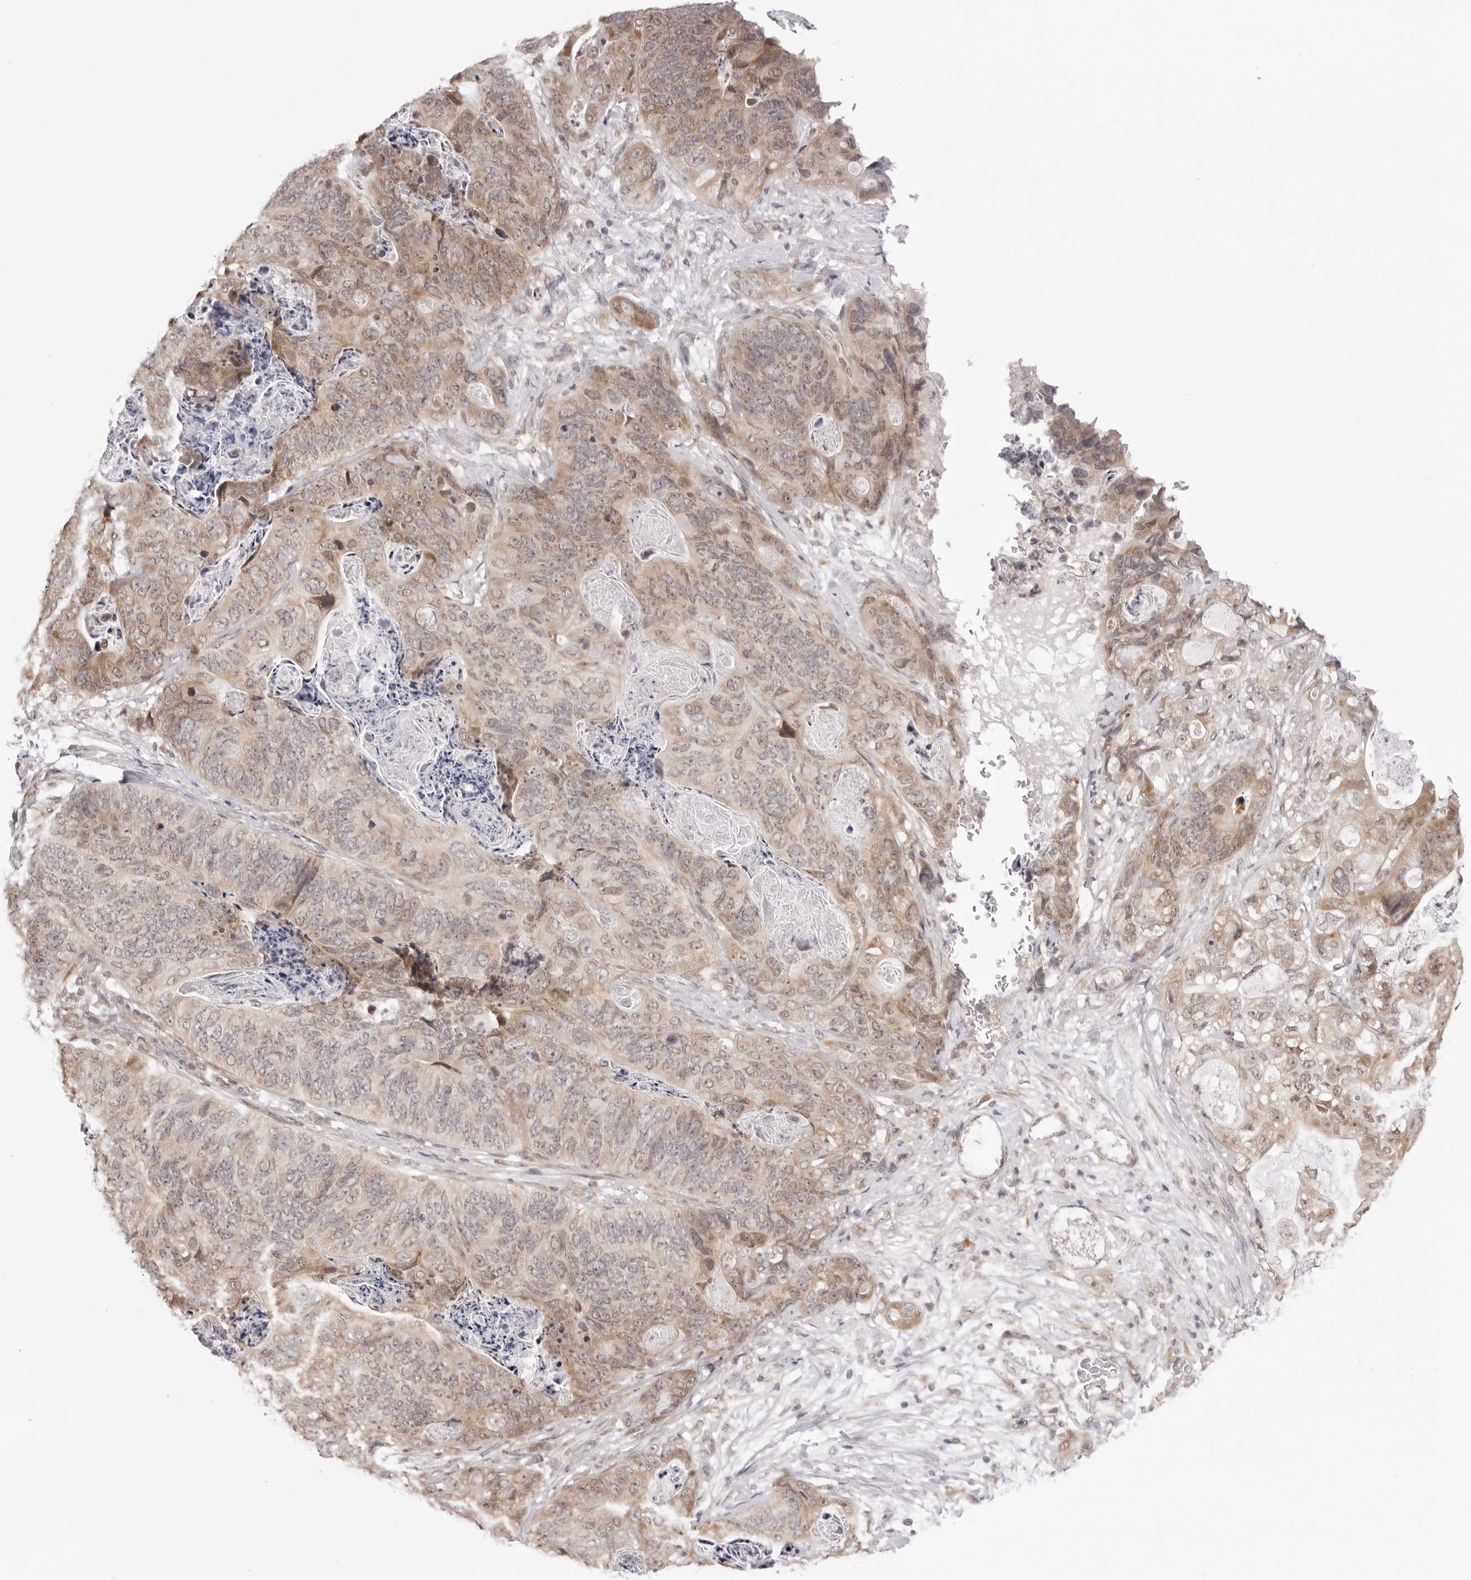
{"staining": {"intensity": "moderate", "quantity": ">75%", "location": "cytoplasmic/membranous"}, "tissue": "stomach cancer", "cell_type": "Tumor cells", "image_type": "cancer", "snomed": [{"axis": "morphology", "description": "Normal tissue, NOS"}, {"axis": "morphology", "description": "Adenocarcinoma, NOS"}, {"axis": "topography", "description": "Stomach"}], "caption": "Stomach adenocarcinoma was stained to show a protein in brown. There is medium levels of moderate cytoplasmic/membranous positivity in about >75% of tumor cells.", "gene": "ZC3H11A", "patient": {"sex": "female", "age": 89}}